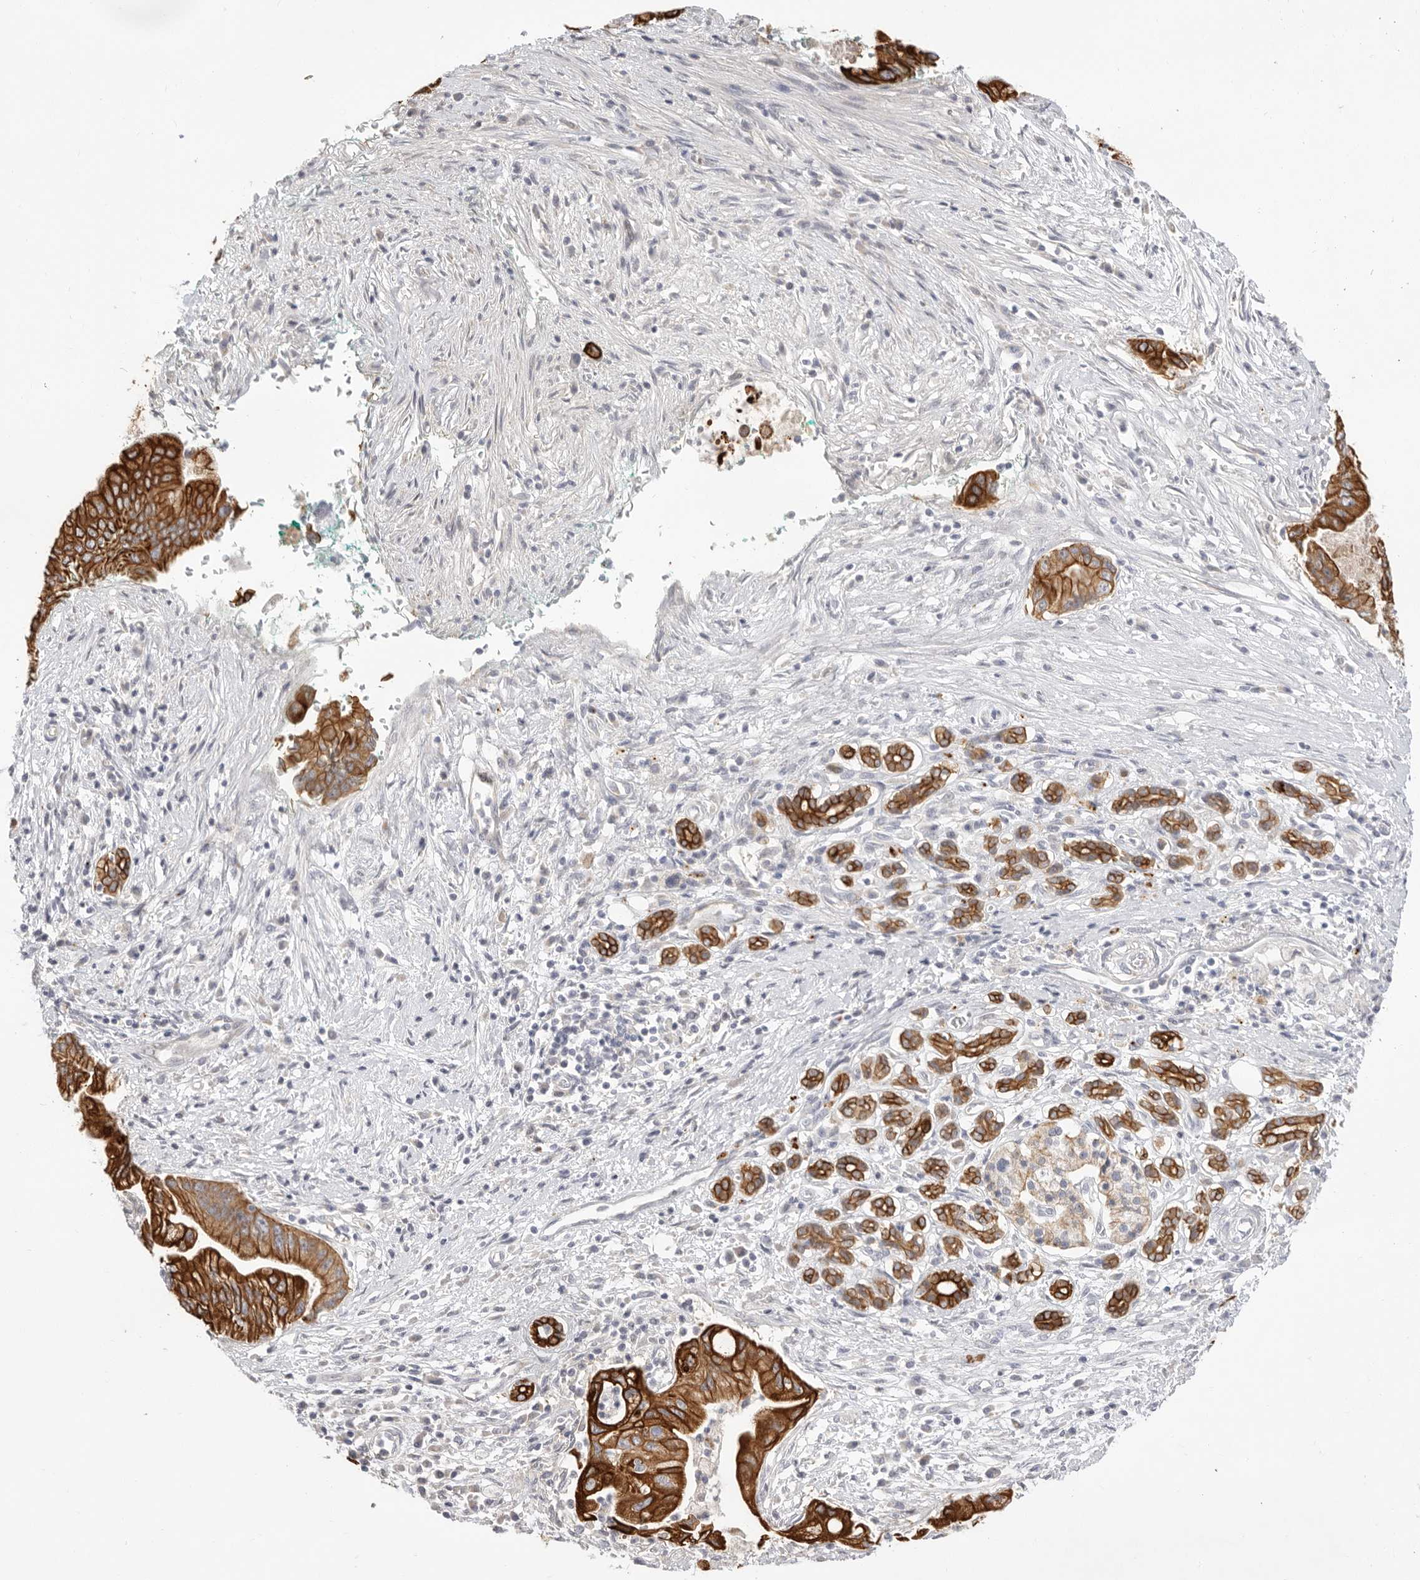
{"staining": {"intensity": "strong", "quantity": ">75%", "location": "cytoplasmic/membranous"}, "tissue": "pancreatic cancer", "cell_type": "Tumor cells", "image_type": "cancer", "snomed": [{"axis": "morphology", "description": "Adenocarcinoma, NOS"}, {"axis": "topography", "description": "Pancreas"}], "caption": "Immunohistochemical staining of human pancreatic adenocarcinoma shows high levels of strong cytoplasmic/membranous staining in about >75% of tumor cells.", "gene": "USH1C", "patient": {"sex": "male", "age": 78}}